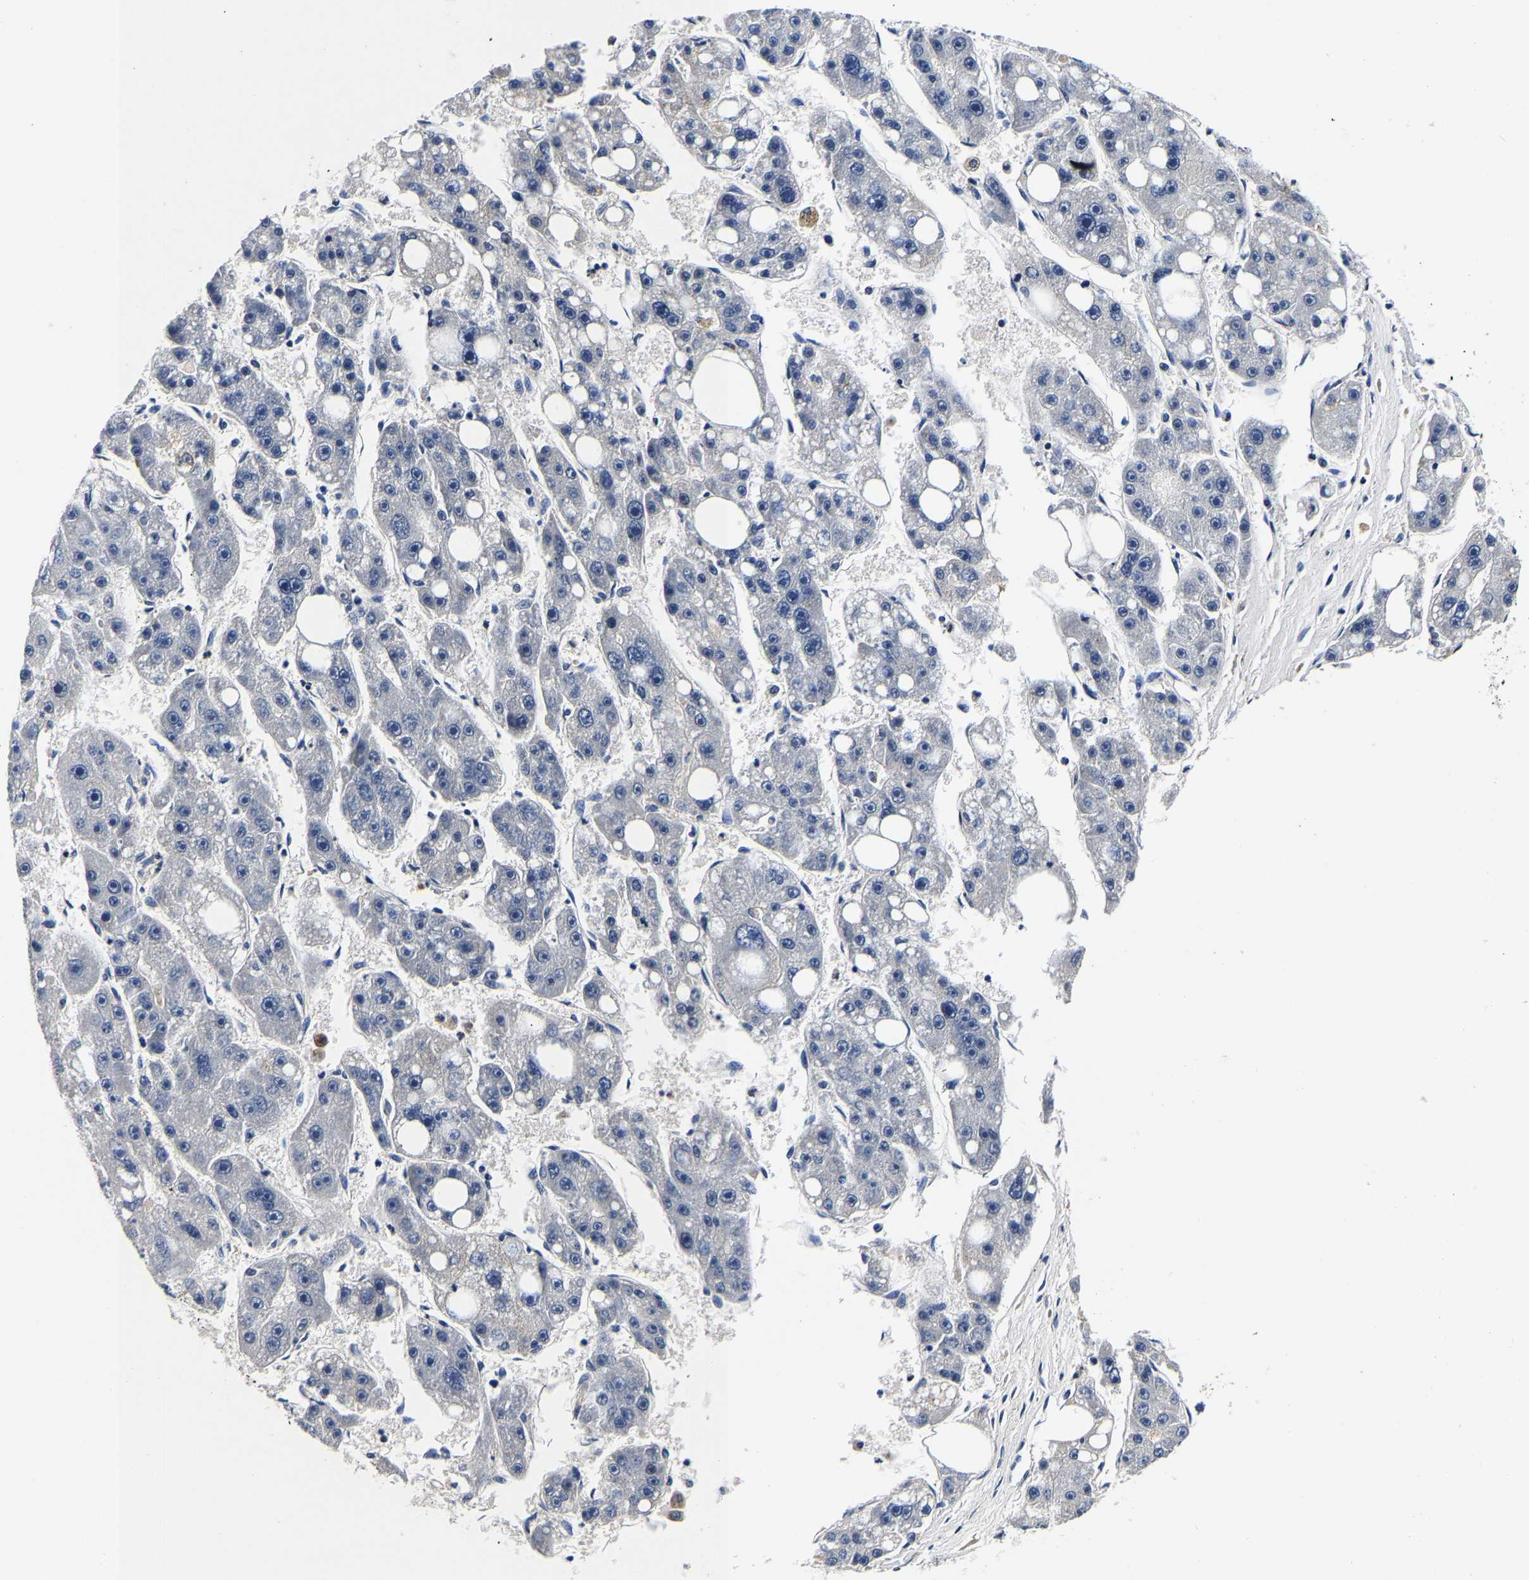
{"staining": {"intensity": "negative", "quantity": "none", "location": "none"}, "tissue": "liver cancer", "cell_type": "Tumor cells", "image_type": "cancer", "snomed": [{"axis": "morphology", "description": "Carcinoma, Hepatocellular, NOS"}, {"axis": "topography", "description": "Liver"}], "caption": "This image is of hepatocellular carcinoma (liver) stained with IHC to label a protein in brown with the nuclei are counter-stained blue. There is no staining in tumor cells.", "gene": "GRN", "patient": {"sex": "female", "age": 61}}